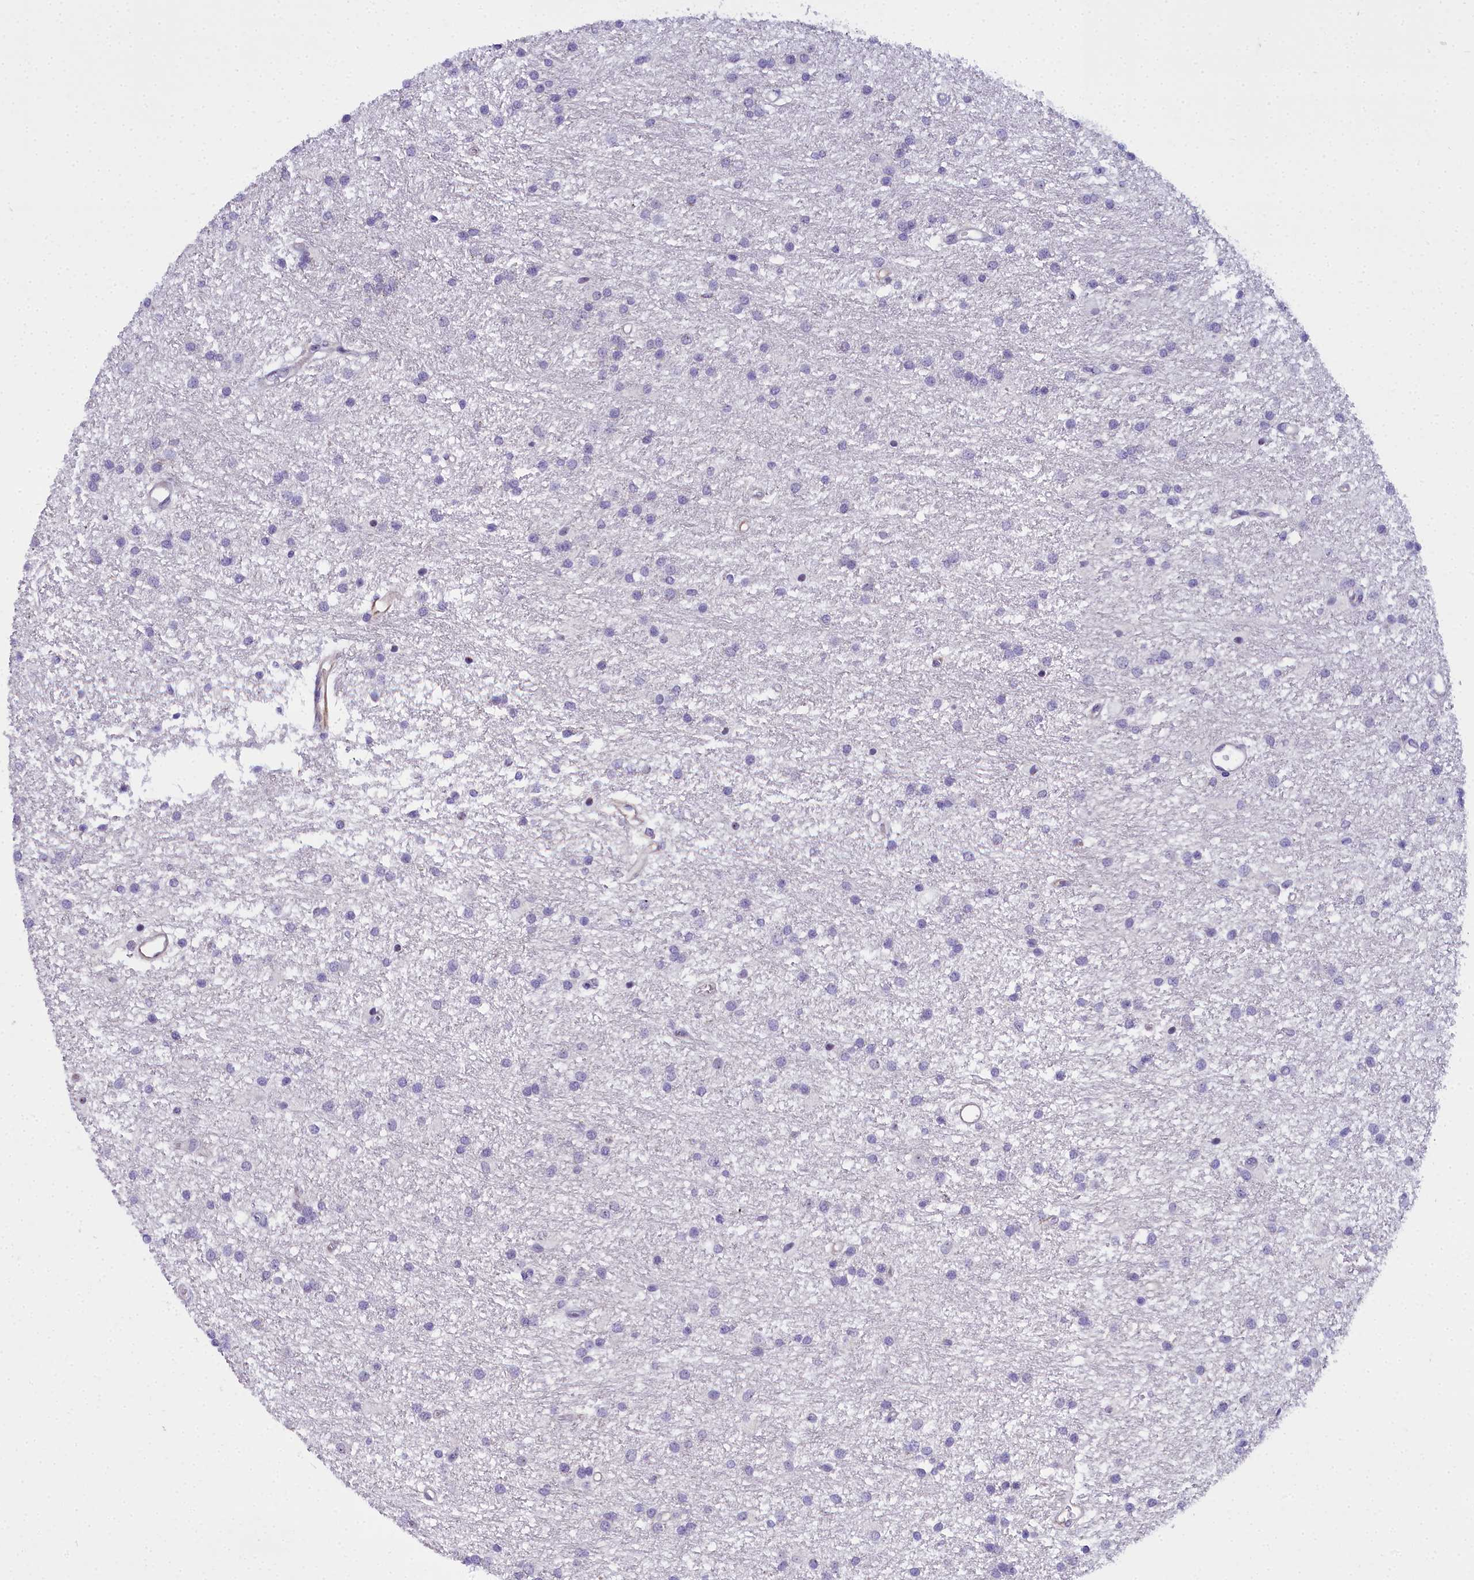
{"staining": {"intensity": "negative", "quantity": "none", "location": "none"}, "tissue": "glioma", "cell_type": "Tumor cells", "image_type": "cancer", "snomed": [{"axis": "morphology", "description": "Glioma, malignant, High grade"}, {"axis": "topography", "description": "Brain"}], "caption": "Immunohistochemical staining of human glioma exhibits no significant staining in tumor cells.", "gene": "TIMM22", "patient": {"sex": "male", "age": 77}}